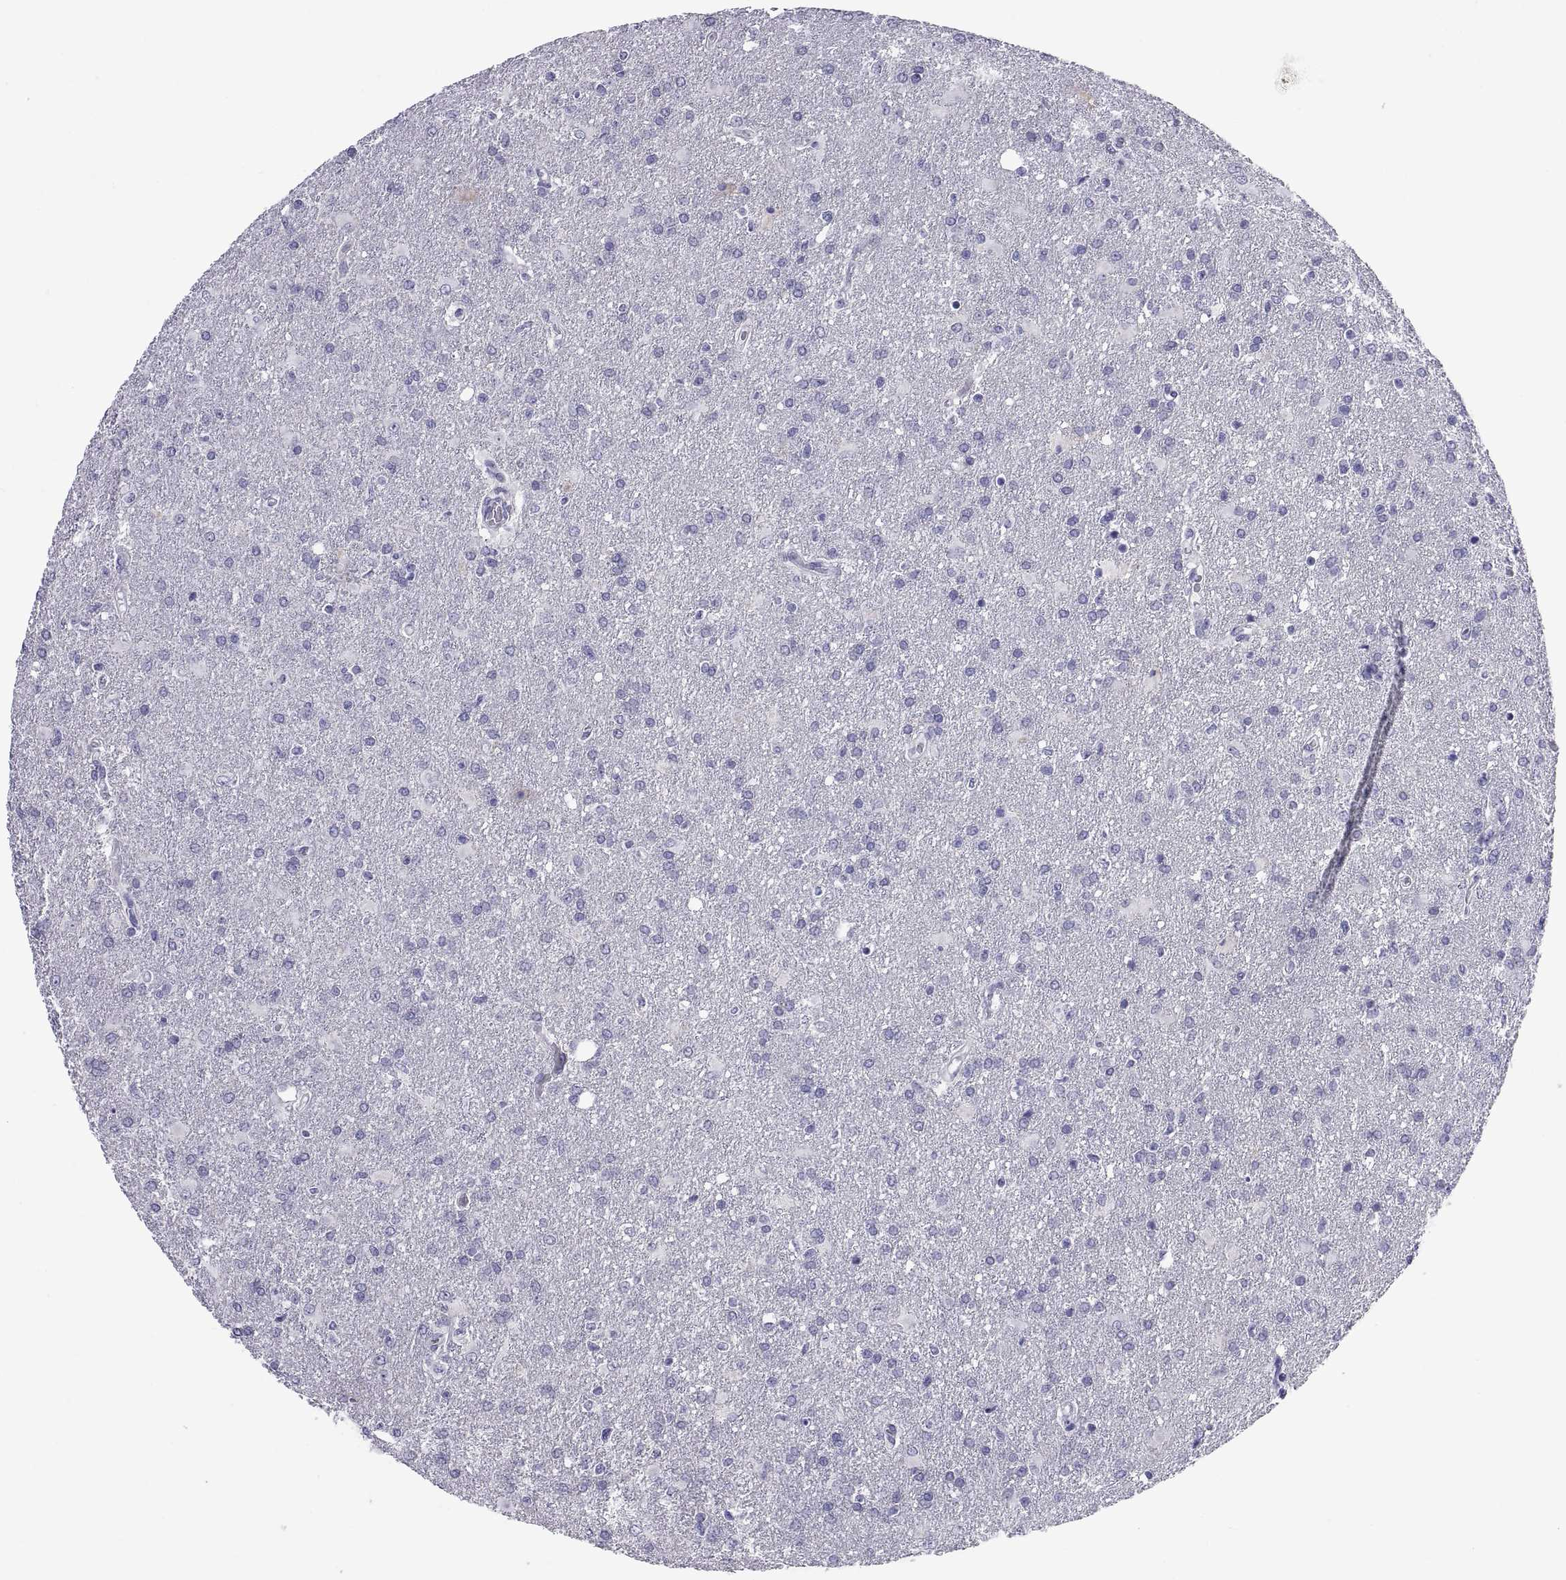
{"staining": {"intensity": "negative", "quantity": "none", "location": "none"}, "tissue": "glioma", "cell_type": "Tumor cells", "image_type": "cancer", "snomed": [{"axis": "morphology", "description": "Glioma, malignant, High grade"}, {"axis": "topography", "description": "Brain"}], "caption": "Tumor cells are negative for brown protein staining in malignant glioma (high-grade).", "gene": "VSX2", "patient": {"sex": "male", "age": 68}}